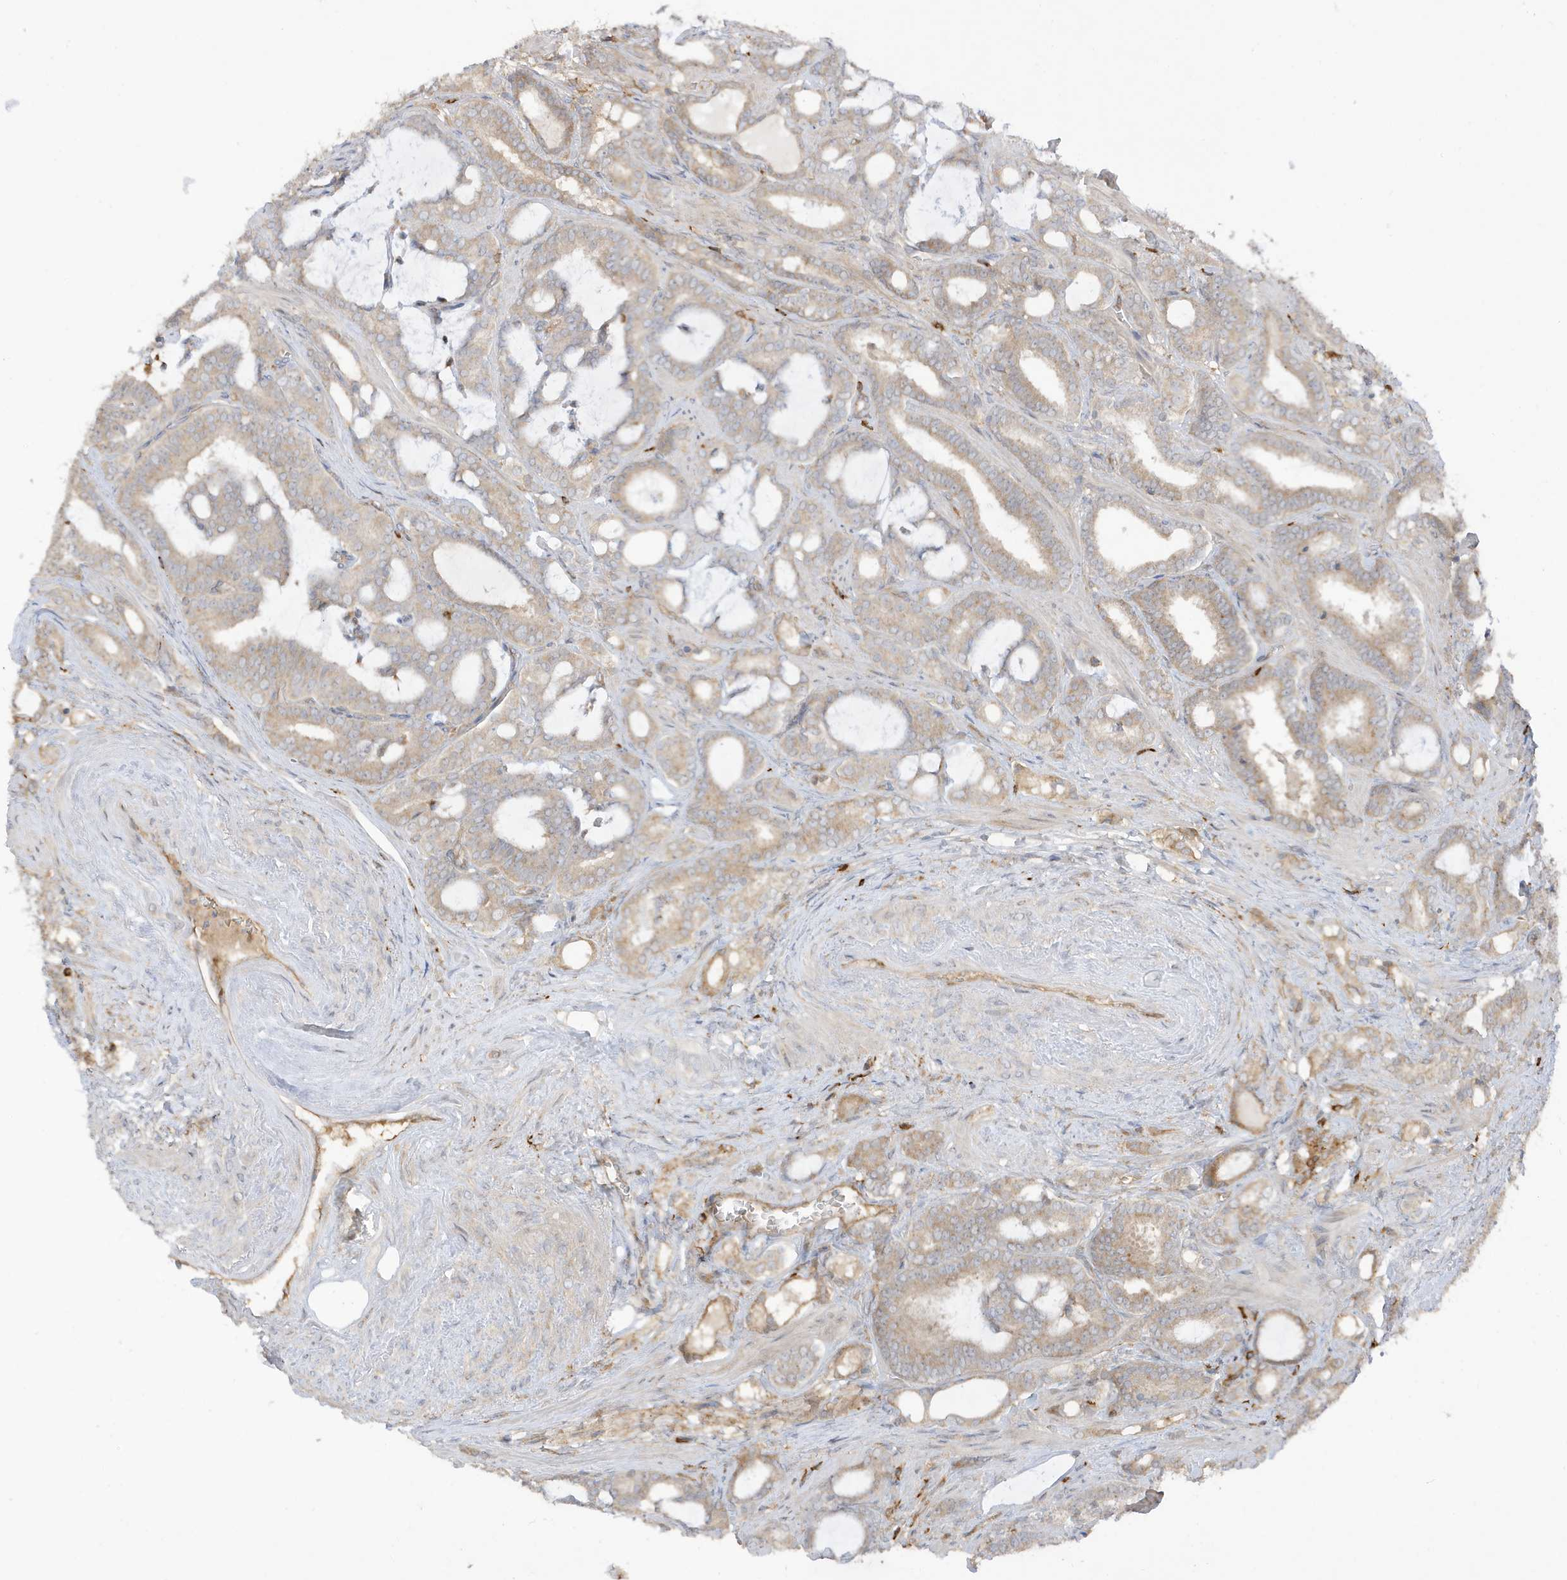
{"staining": {"intensity": "negative", "quantity": "none", "location": "none"}, "tissue": "prostate cancer", "cell_type": "Tumor cells", "image_type": "cancer", "snomed": [{"axis": "morphology", "description": "Adenocarcinoma, High grade"}, {"axis": "topography", "description": "Prostate and seminal vesicle, NOS"}], "caption": "Protein analysis of prostate cancer demonstrates no significant staining in tumor cells.", "gene": "PHACTR2", "patient": {"sex": "male", "age": 67}}